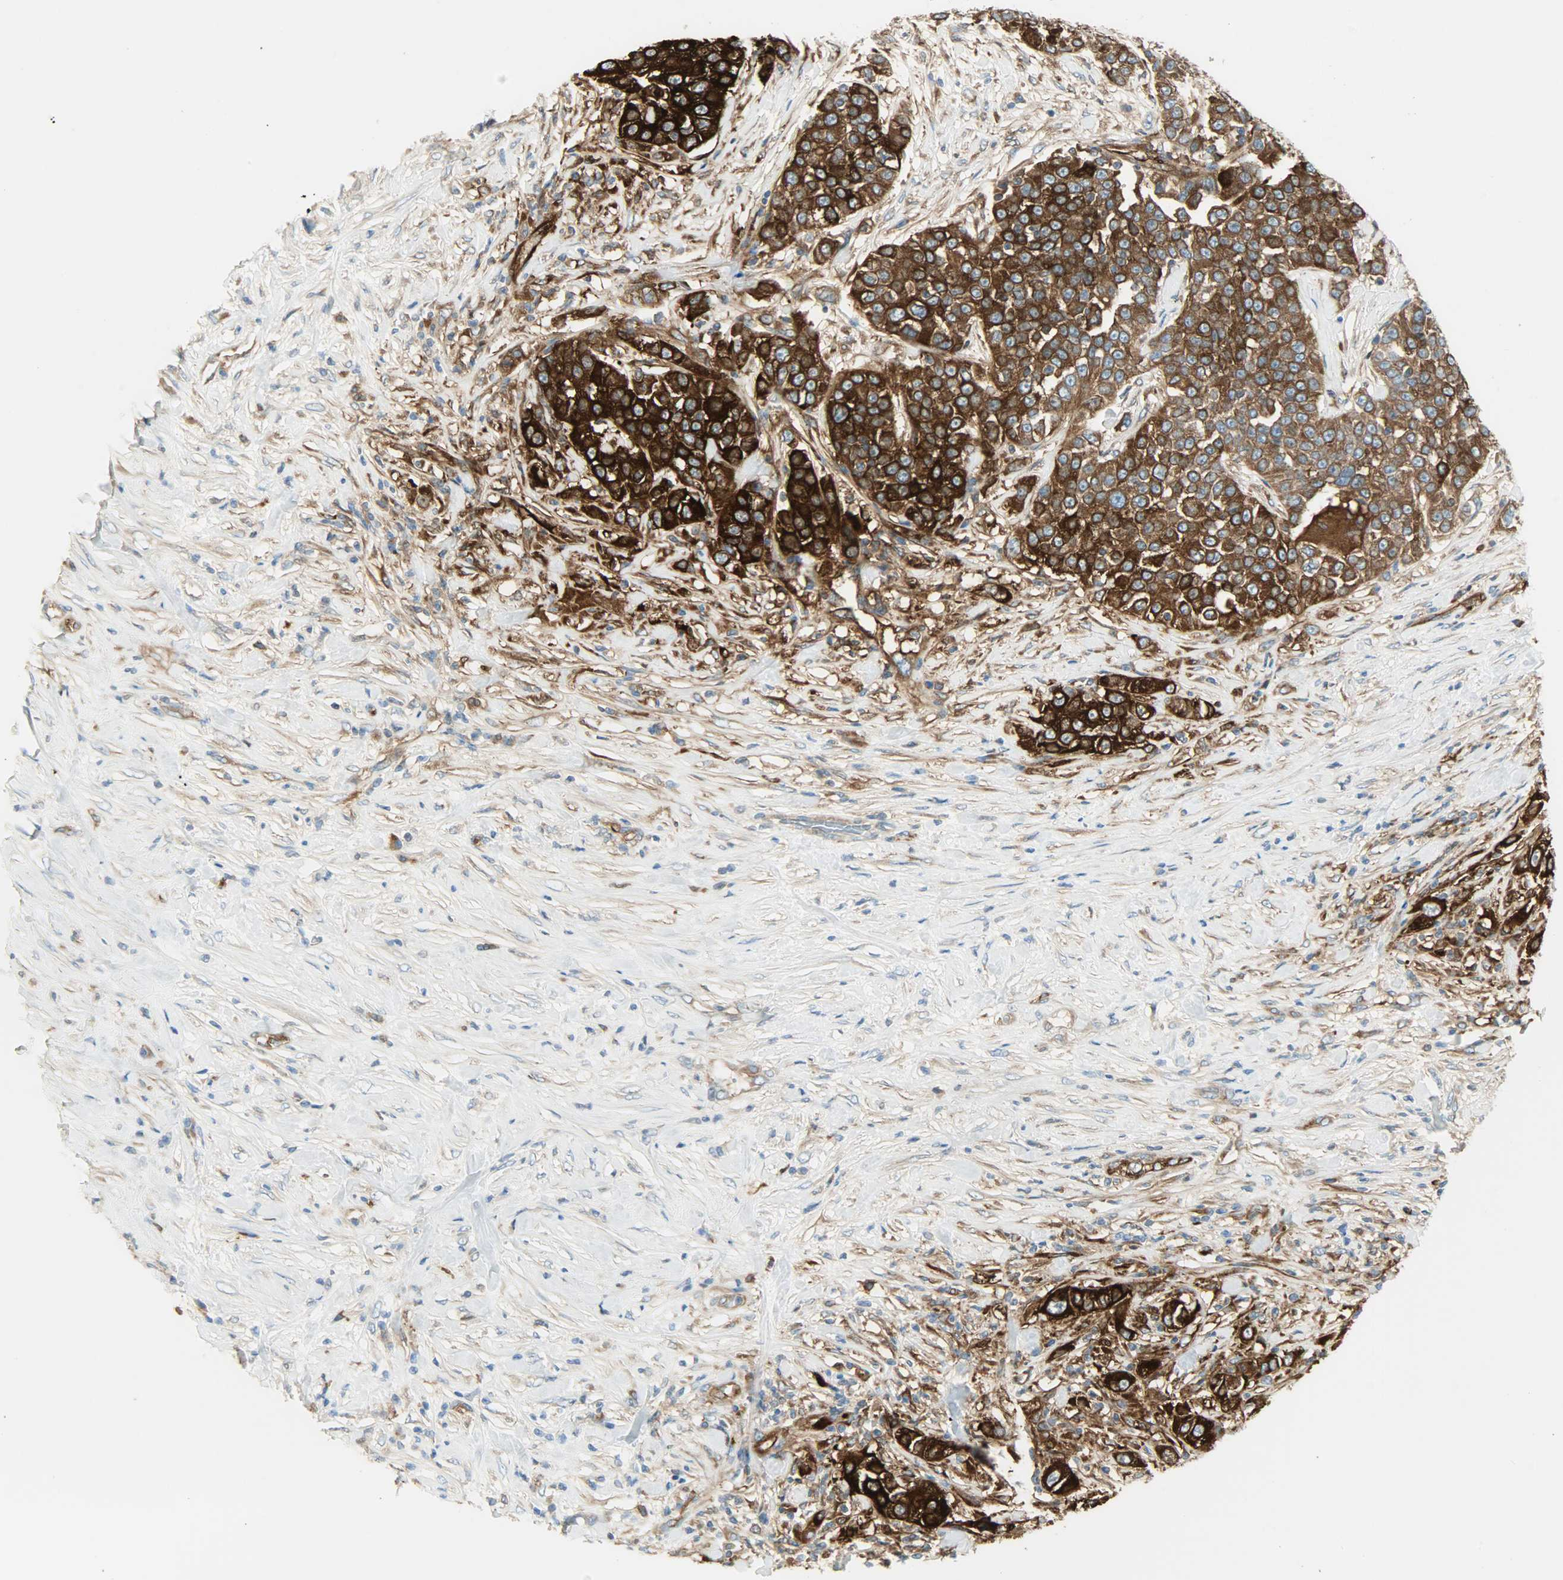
{"staining": {"intensity": "strong", "quantity": ">75%", "location": "cytoplasmic/membranous"}, "tissue": "urothelial cancer", "cell_type": "Tumor cells", "image_type": "cancer", "snomed": [{"axis": "morphology", "description": "Urothelial carcinoma, High grade"}, {"axis": "topography", "description": "Urinary bladder"}], "caption": "There is high levels of strong cytoplasmic/membranous positivity in tumor cells of urothelial carcinoma (high-grade), as demonstrated by immunohistochemical staining (brown color).", "gene": "WARS1", "patient": {"sex": "female", "age": 80}}